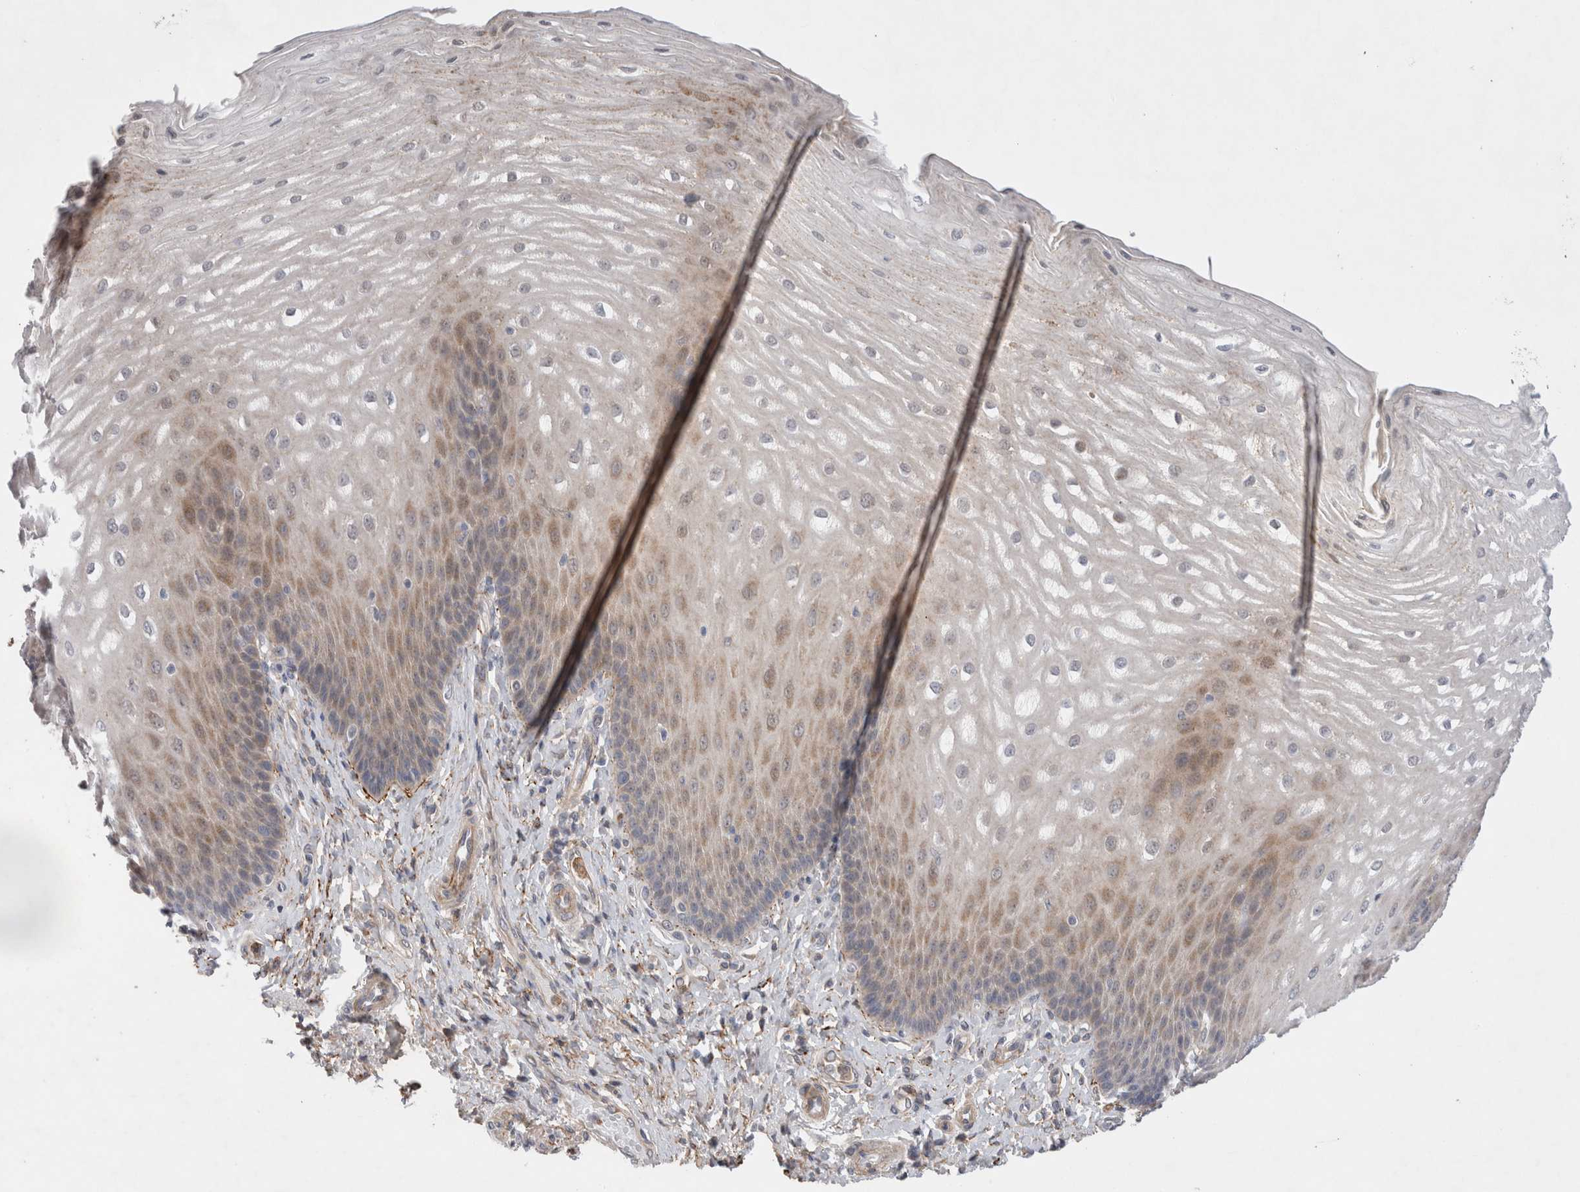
{"staining": {"intensity": "moderate", "quantity": "25%-75%", "location": "cytoplasmic/membranous"}, "tissue": "esophagus", "cell_type": "Squamous epithelial cells", "image_type": "normal", "snomed": [{"axis": "morphology", "description": "Normal tissue, NOS"}, {"axis": "topography", "description": "Esophagus"}], "caption": "Squamous epithelial cells exhibit medium levels of moderate cytoplasmic/membranous positivity in about 25%-75% of cells in normal human esophagus. (brown staining indicates protein expression, while blue staining denotes nuclei).", "gene": "GSDMB", "patient": {"sex": "male", "age": 54}}